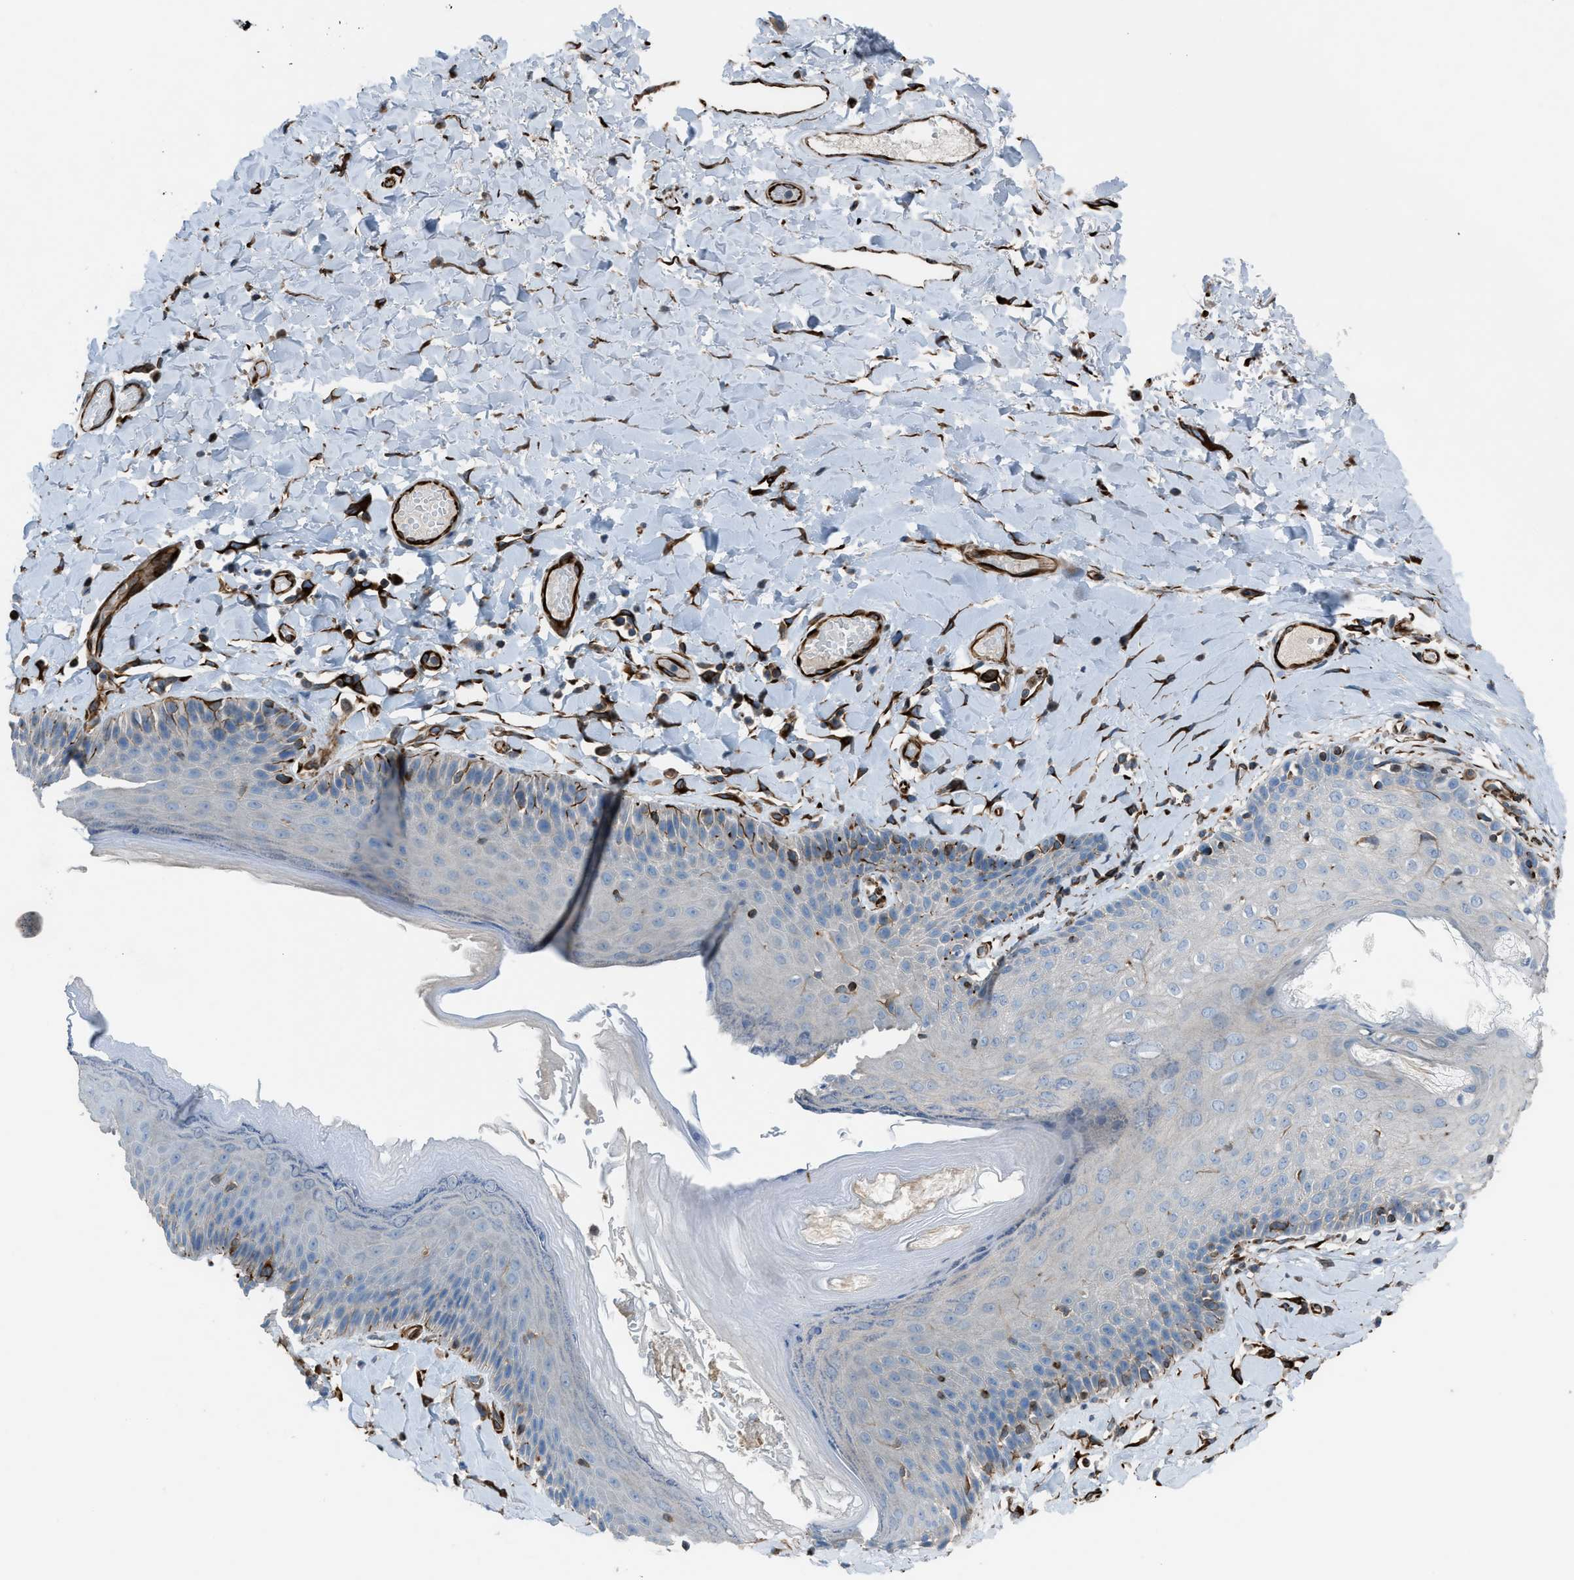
{"staining": {"intensity": "moderate", "quantity": "<25%", "location": "cytoplasmic/membranous"}, "tissue": "skin", "cell_type": "Epidermal cells", "image_type": "normal", "snomed": [{"axis": "morphology", "description": "Normal tissue, NOS"}, {"axis": "topography", "description": "Anal"}], "caption": "Immunohistochemistry (IHC) of unremarkable skin exhibits low levels of moderate cytoplasmic/membranous staining in approximately <25% of epidermal cells. The staining is performed using DAB (3,3'-diaminobenzidine) brown chromogen to label protein expression. The nuclei are counter-stained blue using hematoxylin.", "gene": "CABP7", "patient": {"sex": "male", "age": 69}}